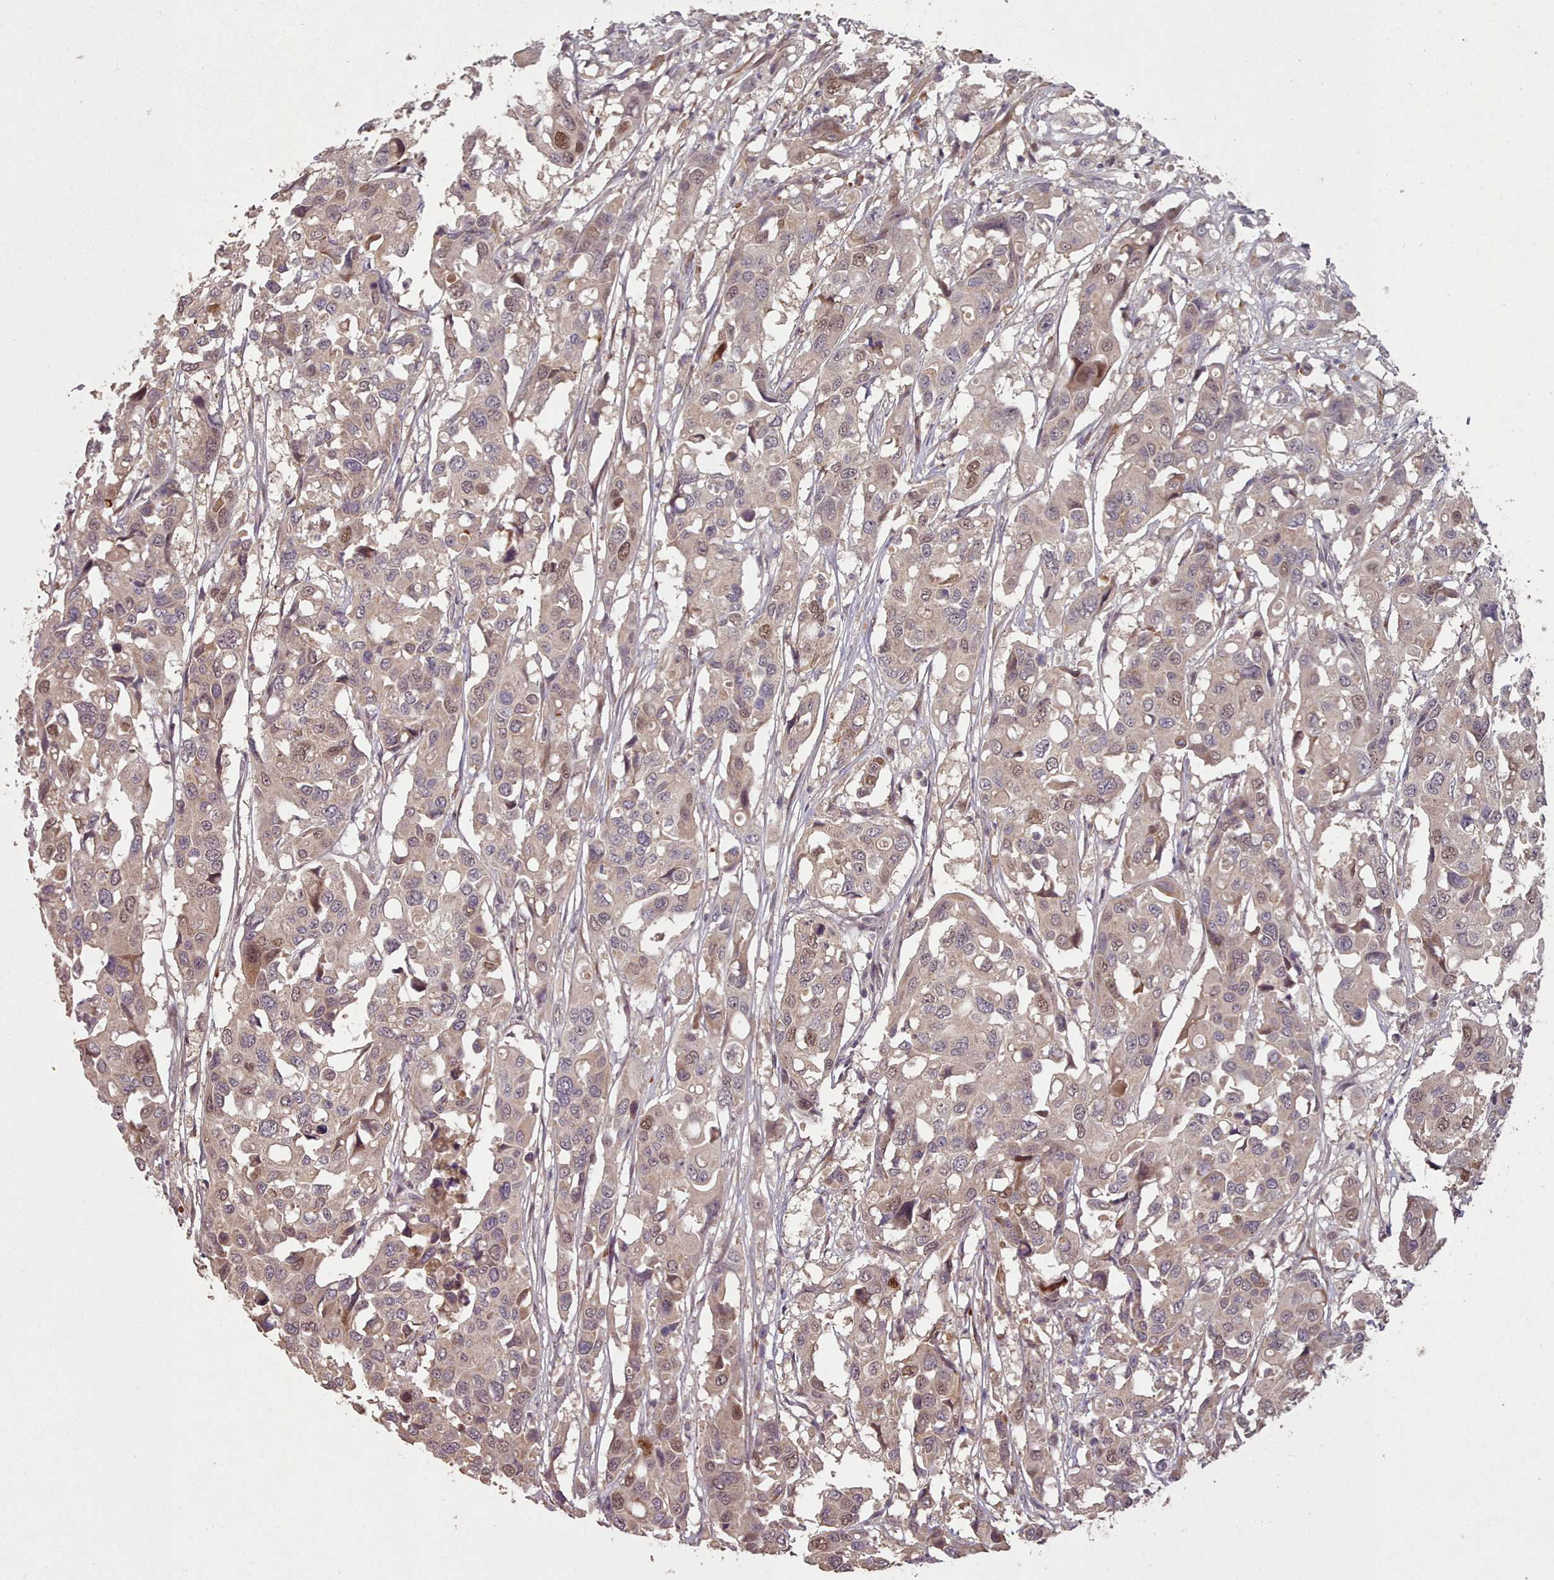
{"staining": {"intensity": "moderate", "quantity": "<25%", "location": "nuclear"}, "tissue": "colorectal cancer", "cell_type": "Tumor cells", "image_type": "cancer", "snomed": [{"axis": "morphology", "description": "Adenocarcinoma, NOS"}, {"axis": "topography", "description": "Colon"}], "caption": "Moderate nuclear staining is present in approximately <25% of tumor cells in colorectal cancer (adenocarcinoma). (IHC, brightfield microscopy, high magnification).", "gene": "ERCC6L", "patient": {"sex": "male", "age": 77}}